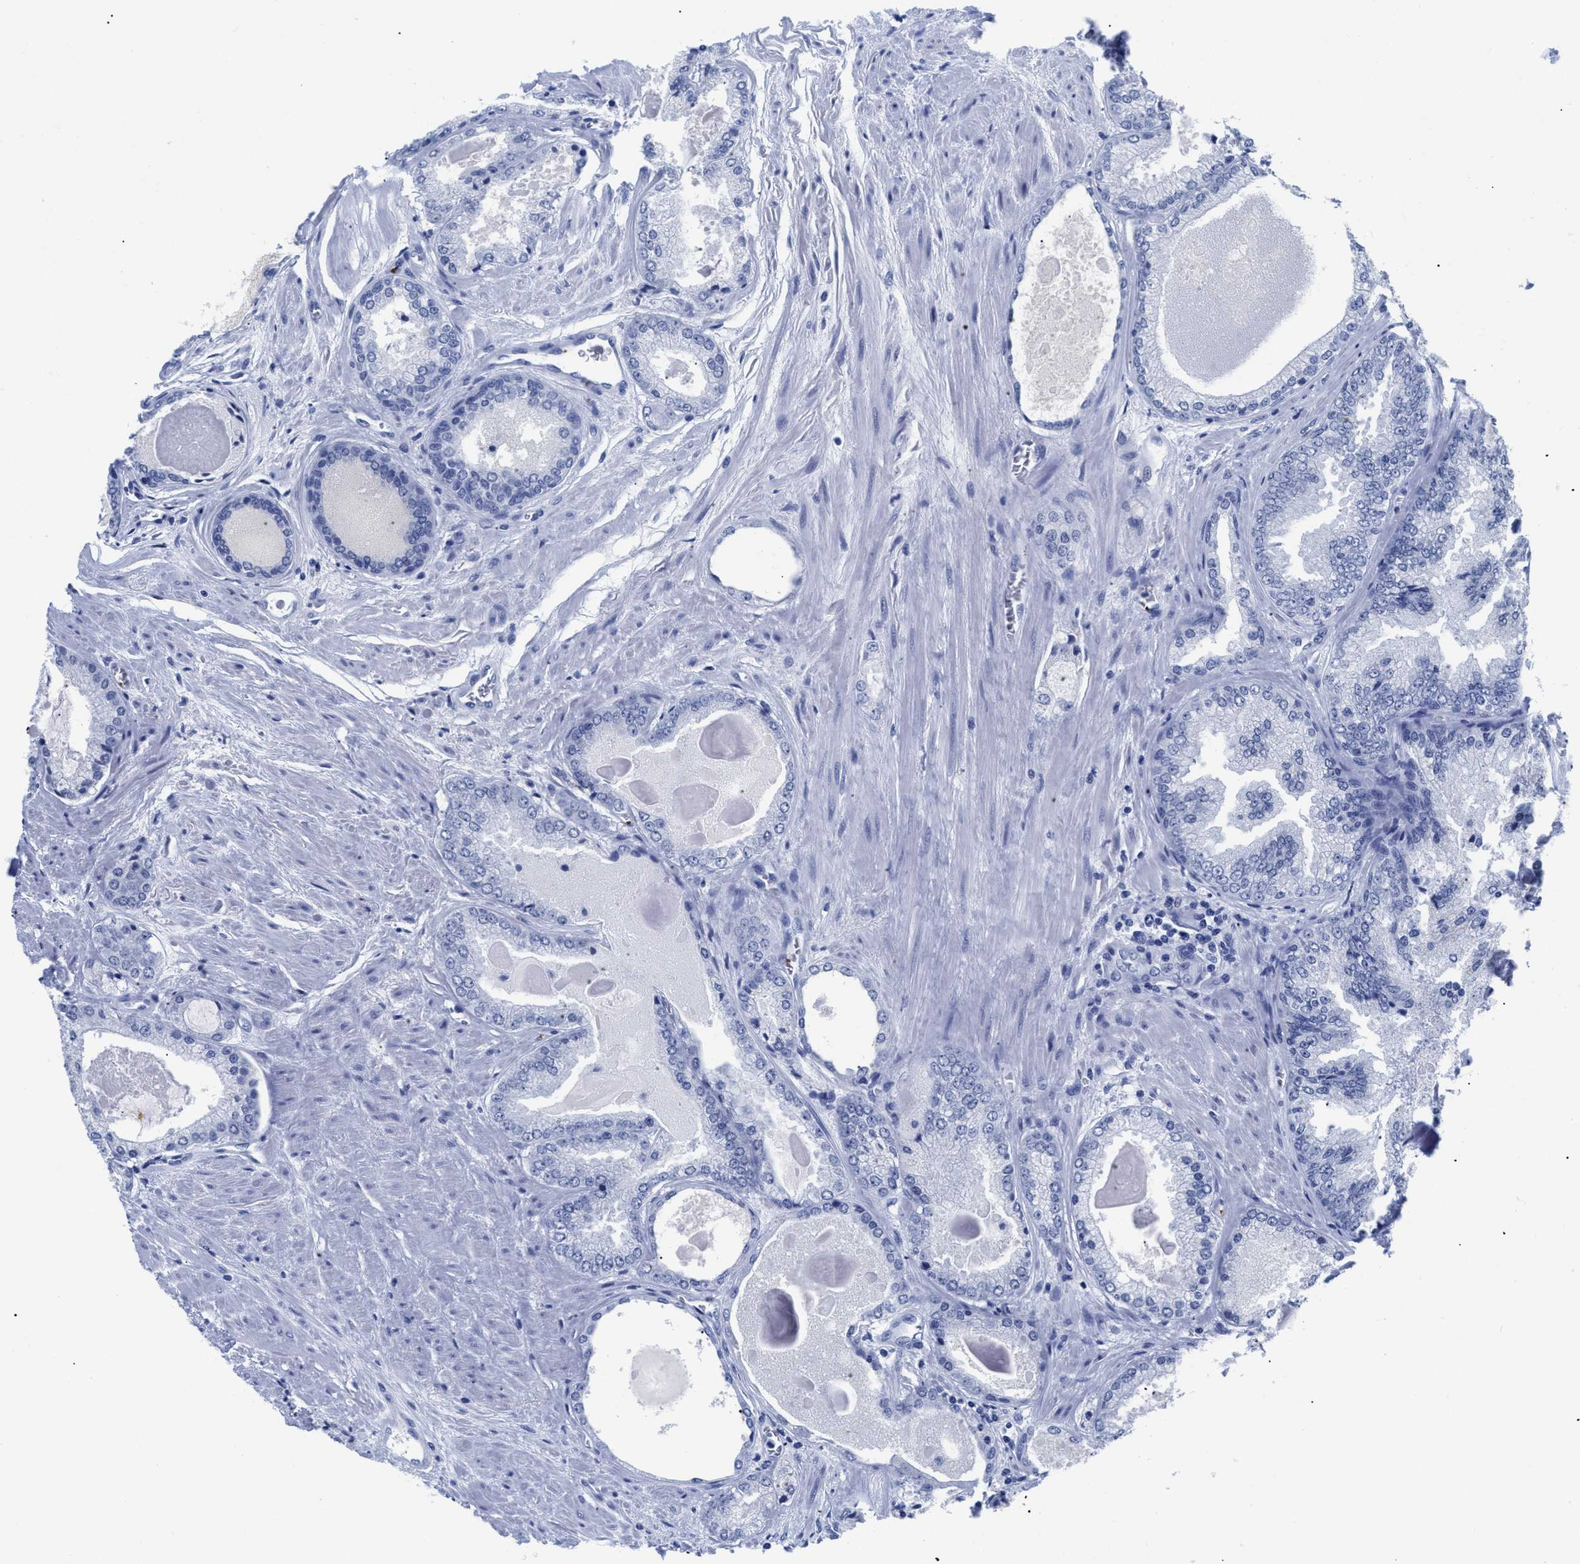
{"staining": {"intensity": "negative", "quantity": "none", "location": "none"}, "tissue": "prostate cancer", "cell_type": "Tumor cells", "image_type": "cancer", "snomed": [{"axis": "morphology", "description": "Adenocarcinoma, High grade"}, {"axis": "topography", "description": "Prostate"}], "caption": "IHC image of neoplastic tissue: prostate cancer (adenocarcinoma (high-grade)) stained with DAB exhibits no significant protein positivity in tumor cells.", "gene": "TREML1", "patient": {"sex": "male", "age": 65}}